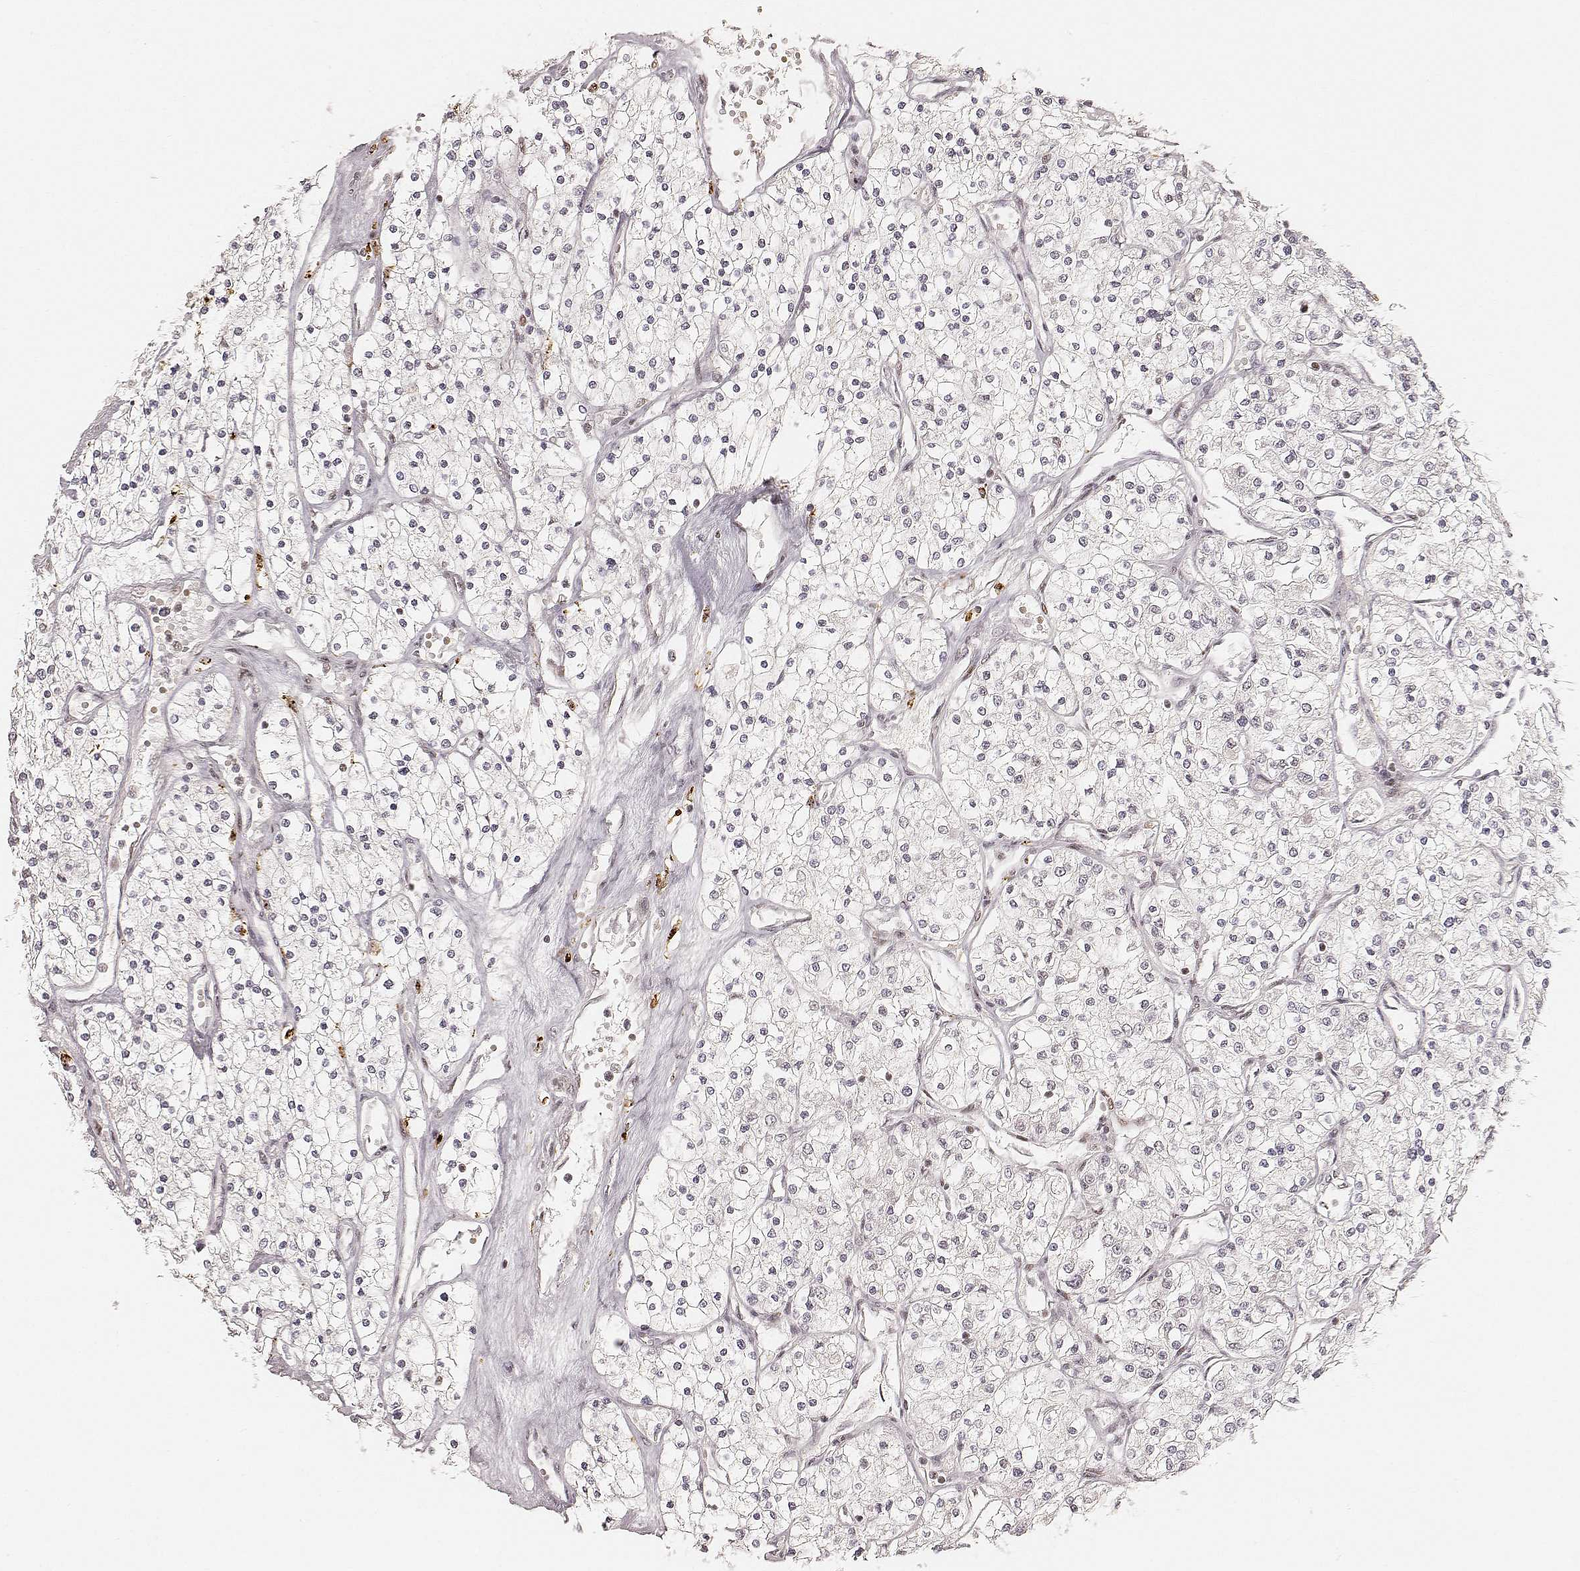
{"staining": {"intensity": "negative", "quantity": "none", "location": "none"}, "tissue": "renal cancer", "cell_type": "Tumor cells", "image_type": "cancer", "snomed": [{"axis": "morphology", "description": "Adenocarcinoma, NOS"}, {"axis": "topography", "description": "Kidney"}], "caption": "Histopathology image shows no protein staining in tumor cells of renal adenocarcinoma tissue. The staining is performed using DAB (3,3'-diaminobenzidine) brown chromogen with nuclei counter-stained in using hematoxylin.", "gene": "HNRNPC", "patient": {"sex": "male", "age": 80}}